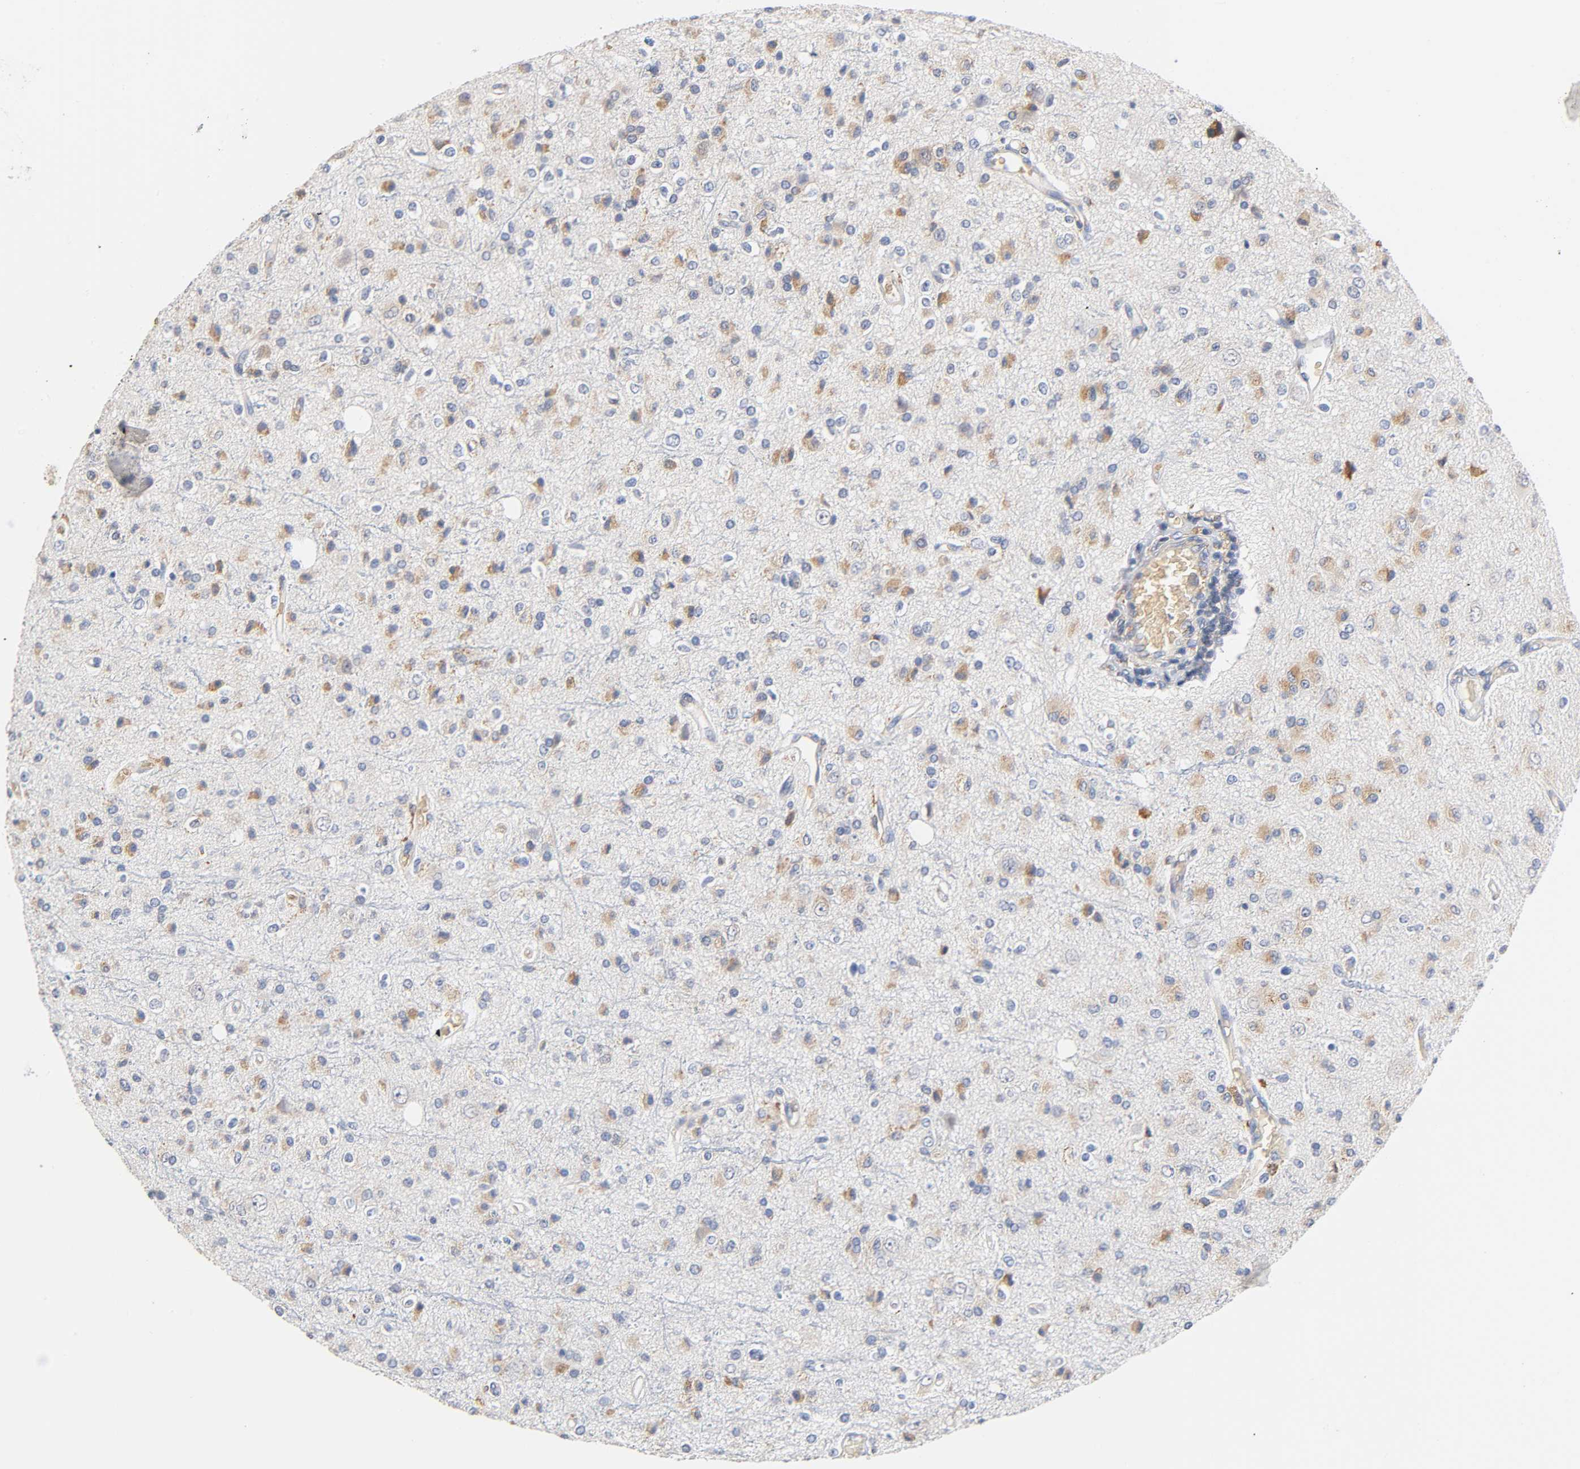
{"staining": {"intensity": "weak", "quantity": "<25%", "location": "cytoplasmic/membranous"}, "tissue": "glioma", "cell_type": "Tumor cells", "image_type": "cancer", "snomed": [{"axis": "morphology", "description": "Glioma, malignant, High grade"}, {"axis": "topography", "description": "Brain"}], "caption": "Glioma was stained to show a protein in brown. There is no significant expression in tumor cells. Nuclei are stained in blue.", "gene": "UCKL1", "patient": {"sex": "male", "age": 47}}